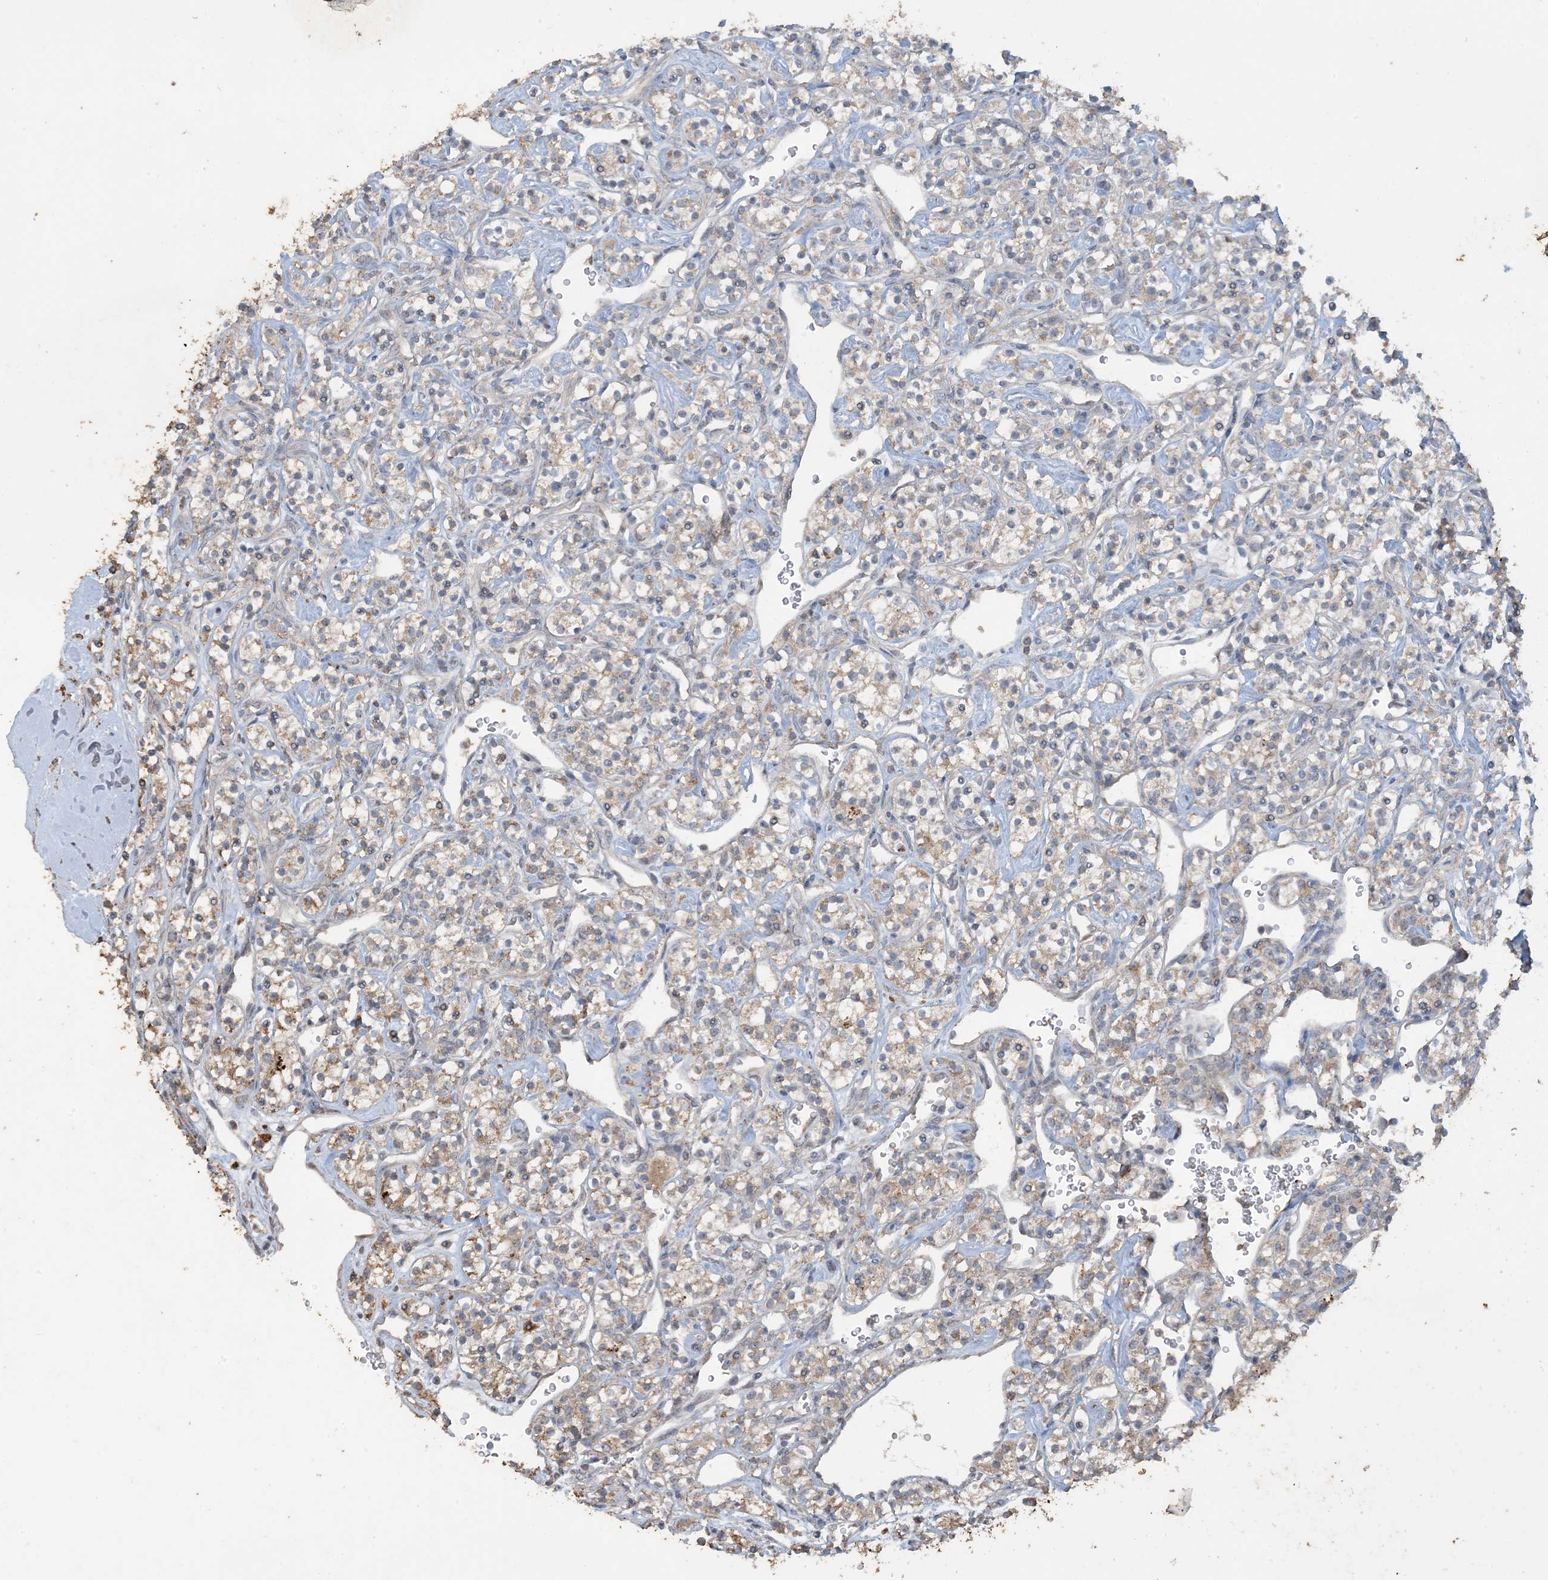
{"staining": {"intensity": "moderate", "quantity": "25%-75%", "location": "cytoplasmic/membranous"}, "tissue": "renal cancer", "cell_type": "Tumor cells", "image_type": "cancer", "snomed": [{"axis": "morphology", "description": "Adenocarcinoma, NOS"}, {"axis": "topography", "description": "Kidney"}], "caption": "The micrograph displays staining of renal adenocarcinoma, revealing moderate cytoplasmic/membranous protein expression (brown color) within tumor cells. Using DAB (brown) and hematoxylin (blue) stains, captured at high magnification using brightfield microscopy.", "gene": "SFMBT2", "patient": {"sex": "male", "age": 77}}